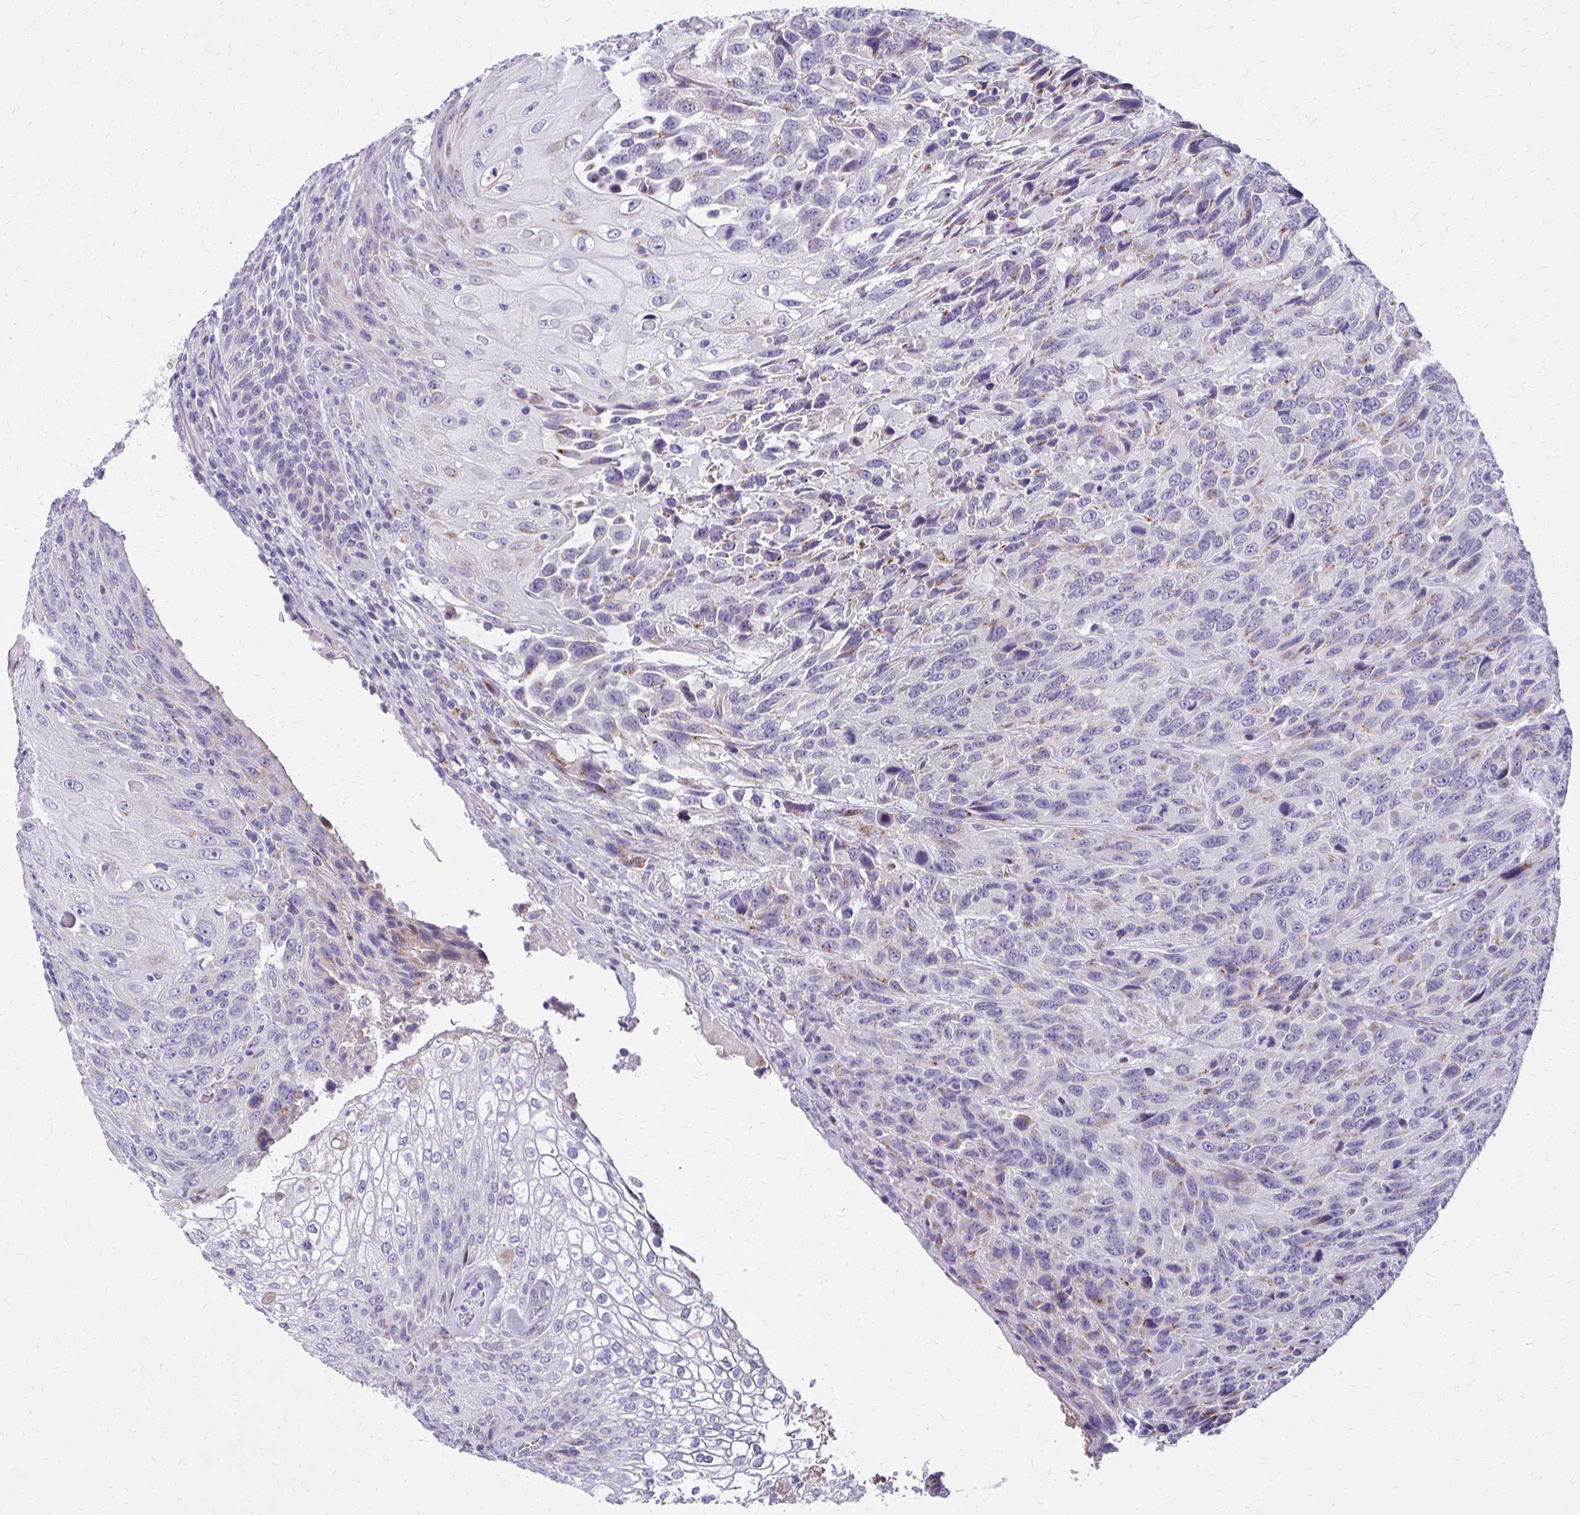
{"staining": {"intensity": "negative", "quantity": "none", "location": "none"}, "tissue": "urothelial cancer", "cell_type": "Tumor cells", "image_type": "cancer", "snomed": [{"axis": "morphology", "description": "Urothelial carcinoma, High grade"}, {"axis": "topography", "description": "Urinary bladder"}], "caption": "Immunohistochemistry (IHC) histopathology image of neoplastic tissue: urothelial cancer stained with DAB (3,3'-diaminobenzidine) reveals no significant protein expression in tumor cells.", "gene": "BBS12", "patient": {"sex": "female", "age": 70}}